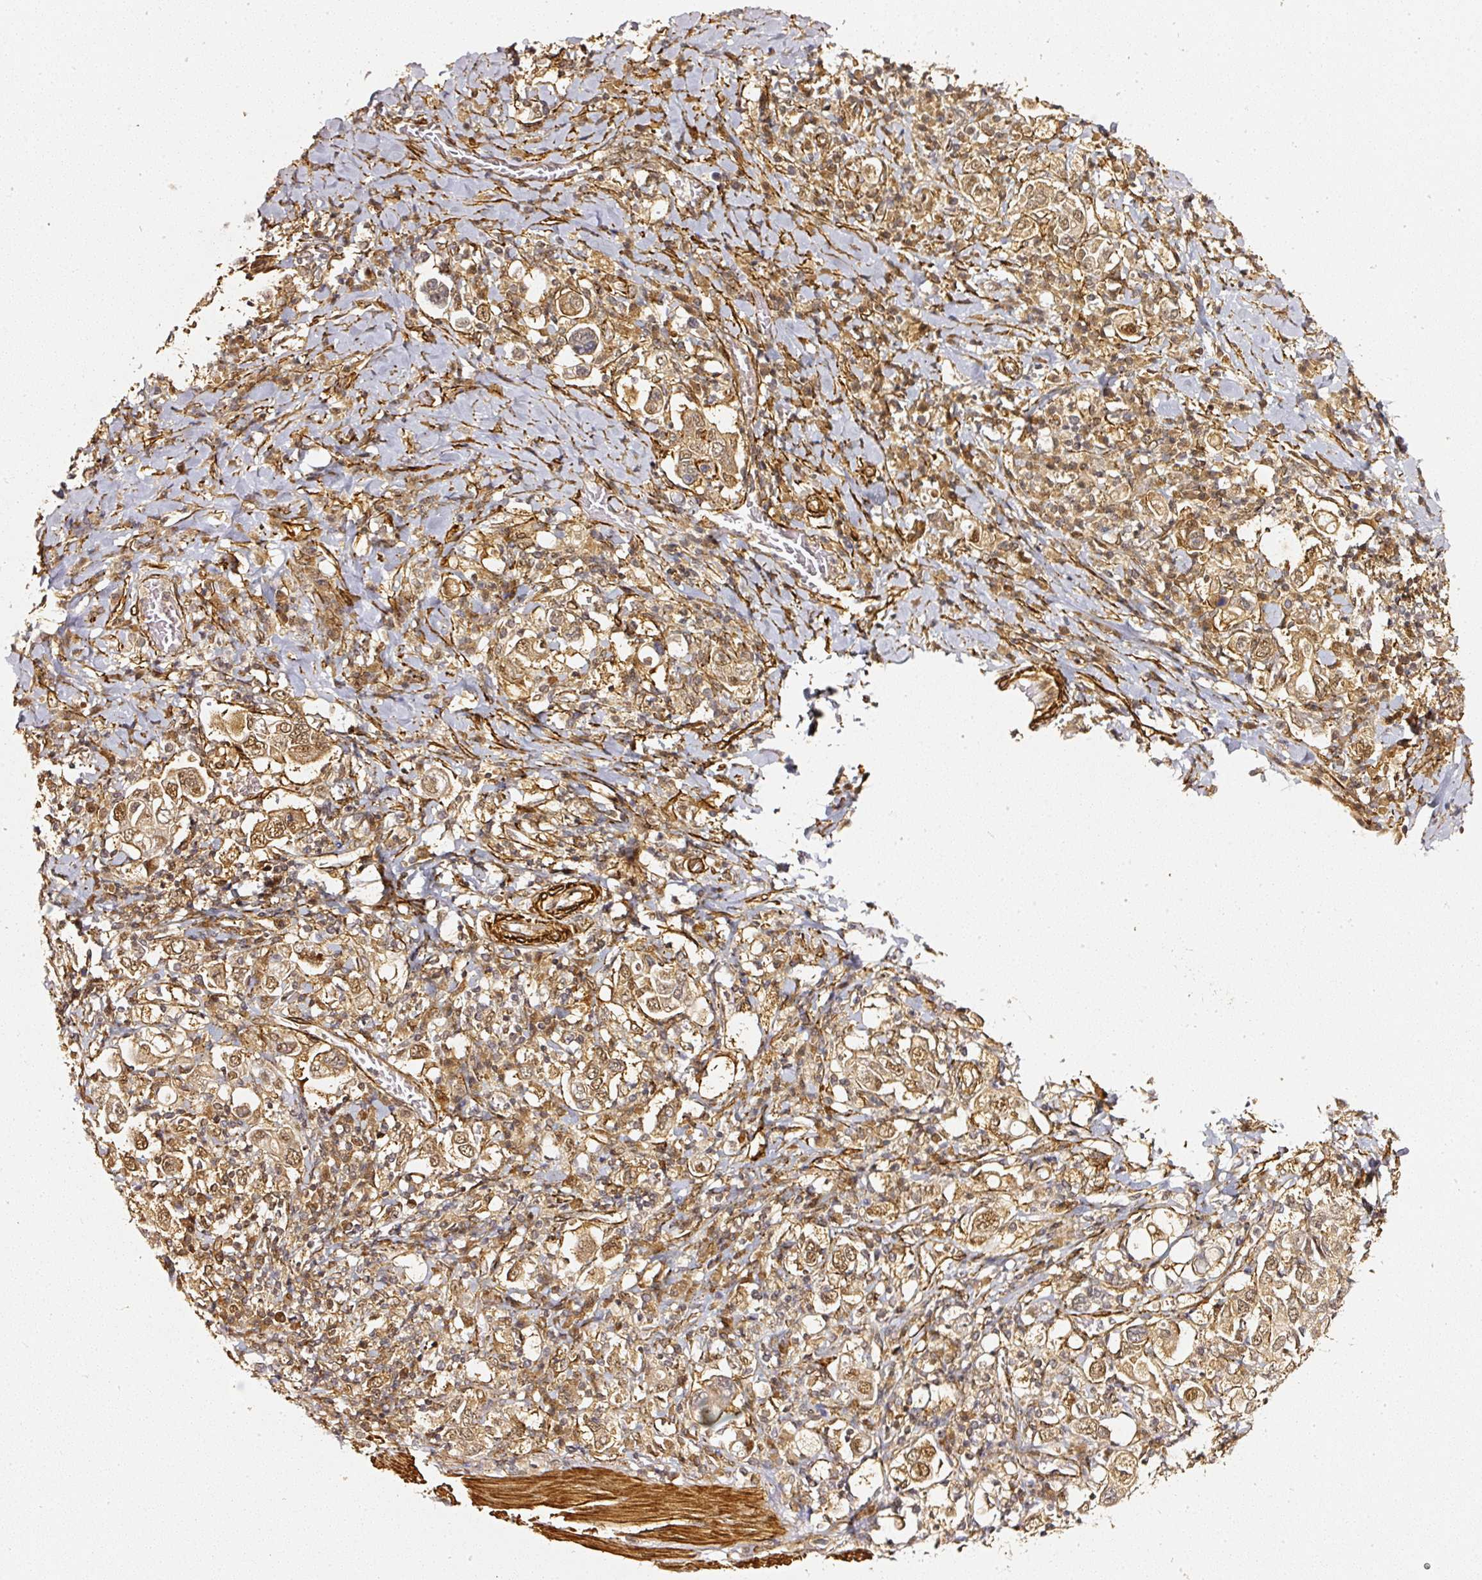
{"staining": {"intensity": "moderate", "quantity": ">75%", "location": "cytoplasmic/membranous,nuclear"}, "tissue": "stomach cancer", "cell_type": "Tumor cells", "image_type": "cancer", "snomed": [{"axis": "morphology", "description": "Adenocarcinoma, NOS"}, {"axis": "topography", "description": "Stomach, upper"}], "caption": "Protein positivity by IHC demonstrates moderate cytoplasmic/membranous and nuclear expression in approximately >75% of tumor cells in adenocarcinoma (stomach).", "gene": "PSMD1", "patient": {"sex": "male", "age": 62}}